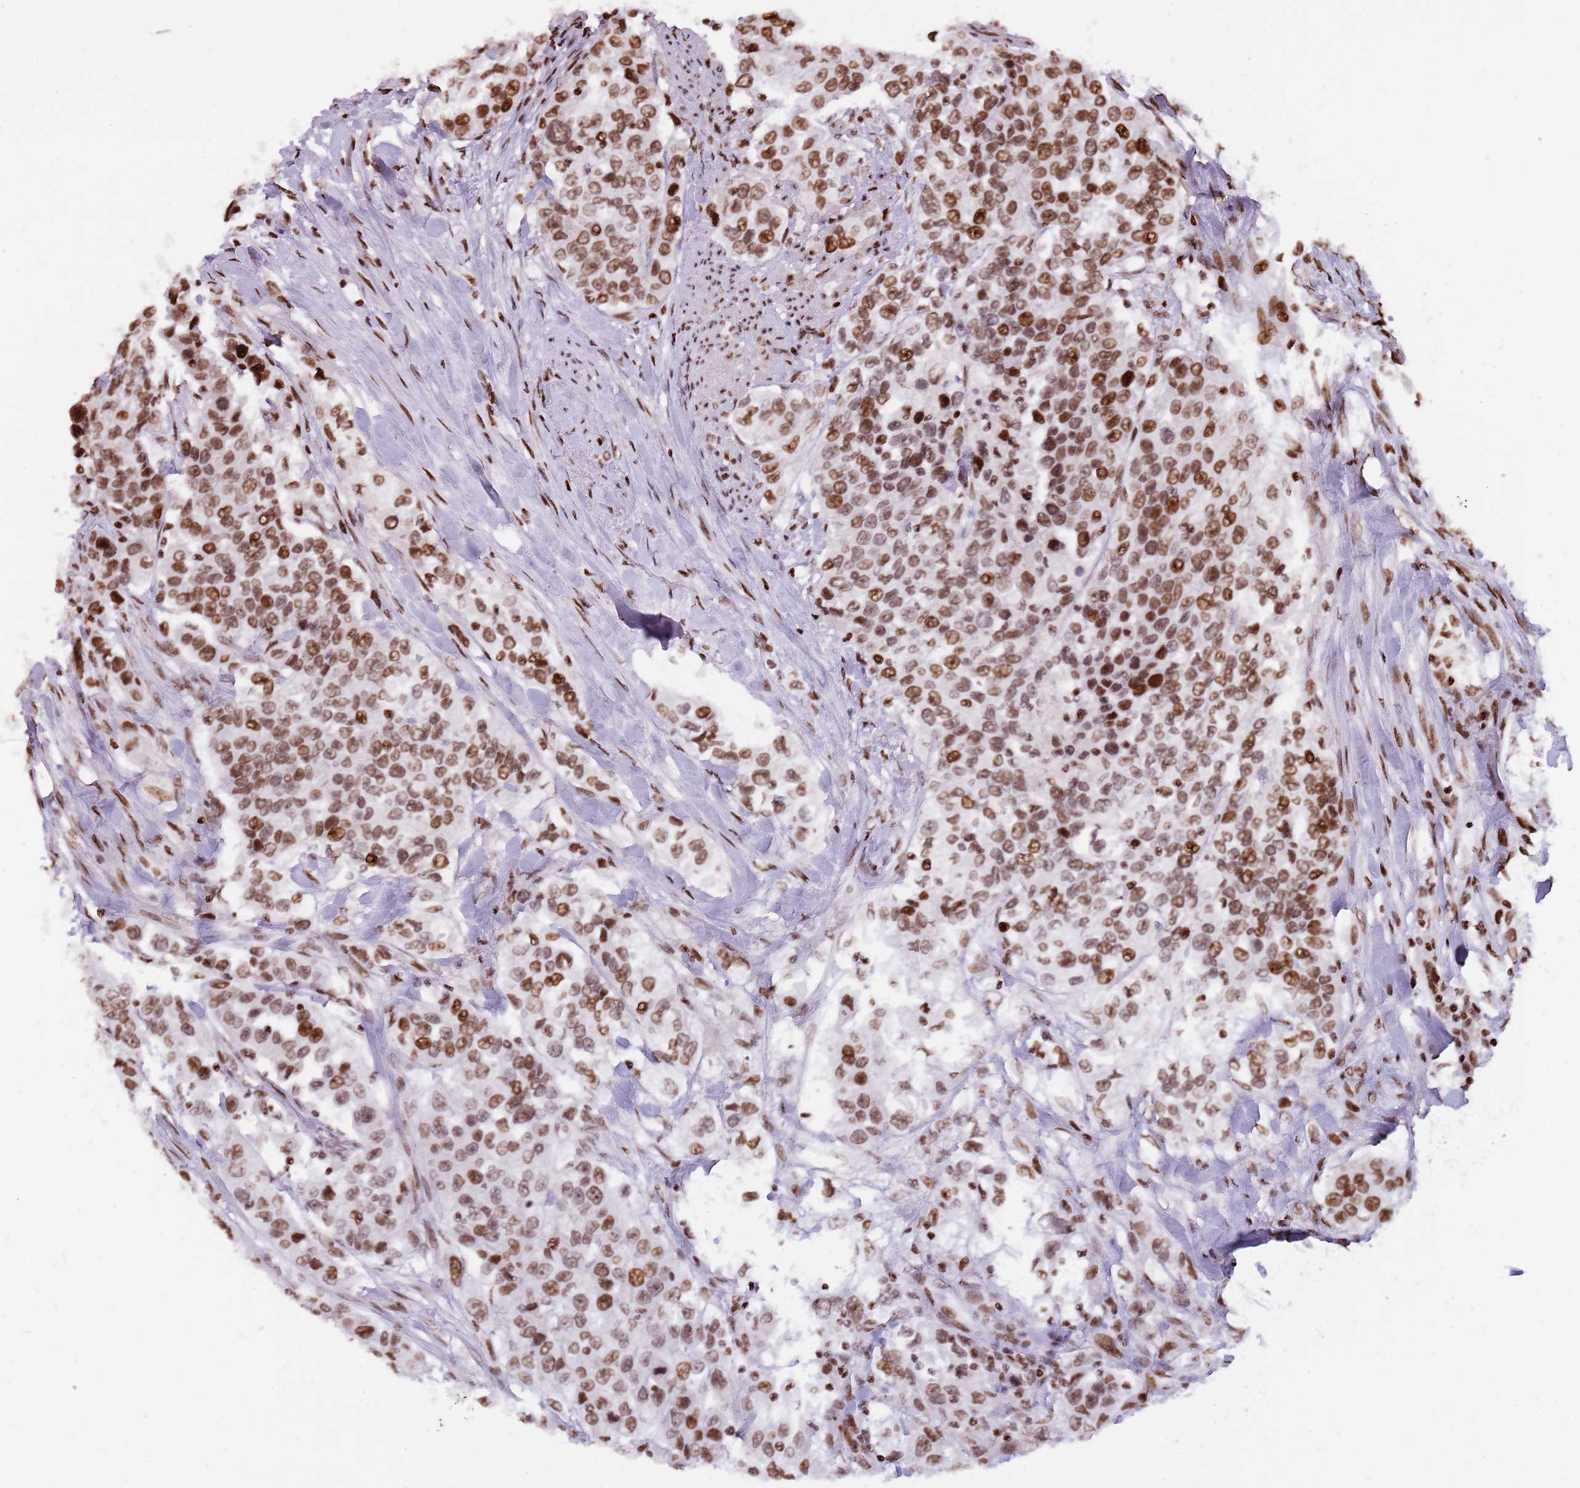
{"staining": {"intensity": "moderate", "quantity": ">75%", "location": "nuclear"}, "tissue": "urothelial cancer", "cell_type": "Tumor cells", "image_type": "cancer", "snomed": [{"axis": "morphology", "description": "Urothelial carcinoma, High grade"}, {"axis": "topography", "description": "Urinary bladder"}], "caption": "Protein expression analysis of human urothelial cancer reveals moderate nuclear expression in approximately >75% of tumor cells.", "gene": "WASHC4", "patient": {"sex": "female", "age": 80}}